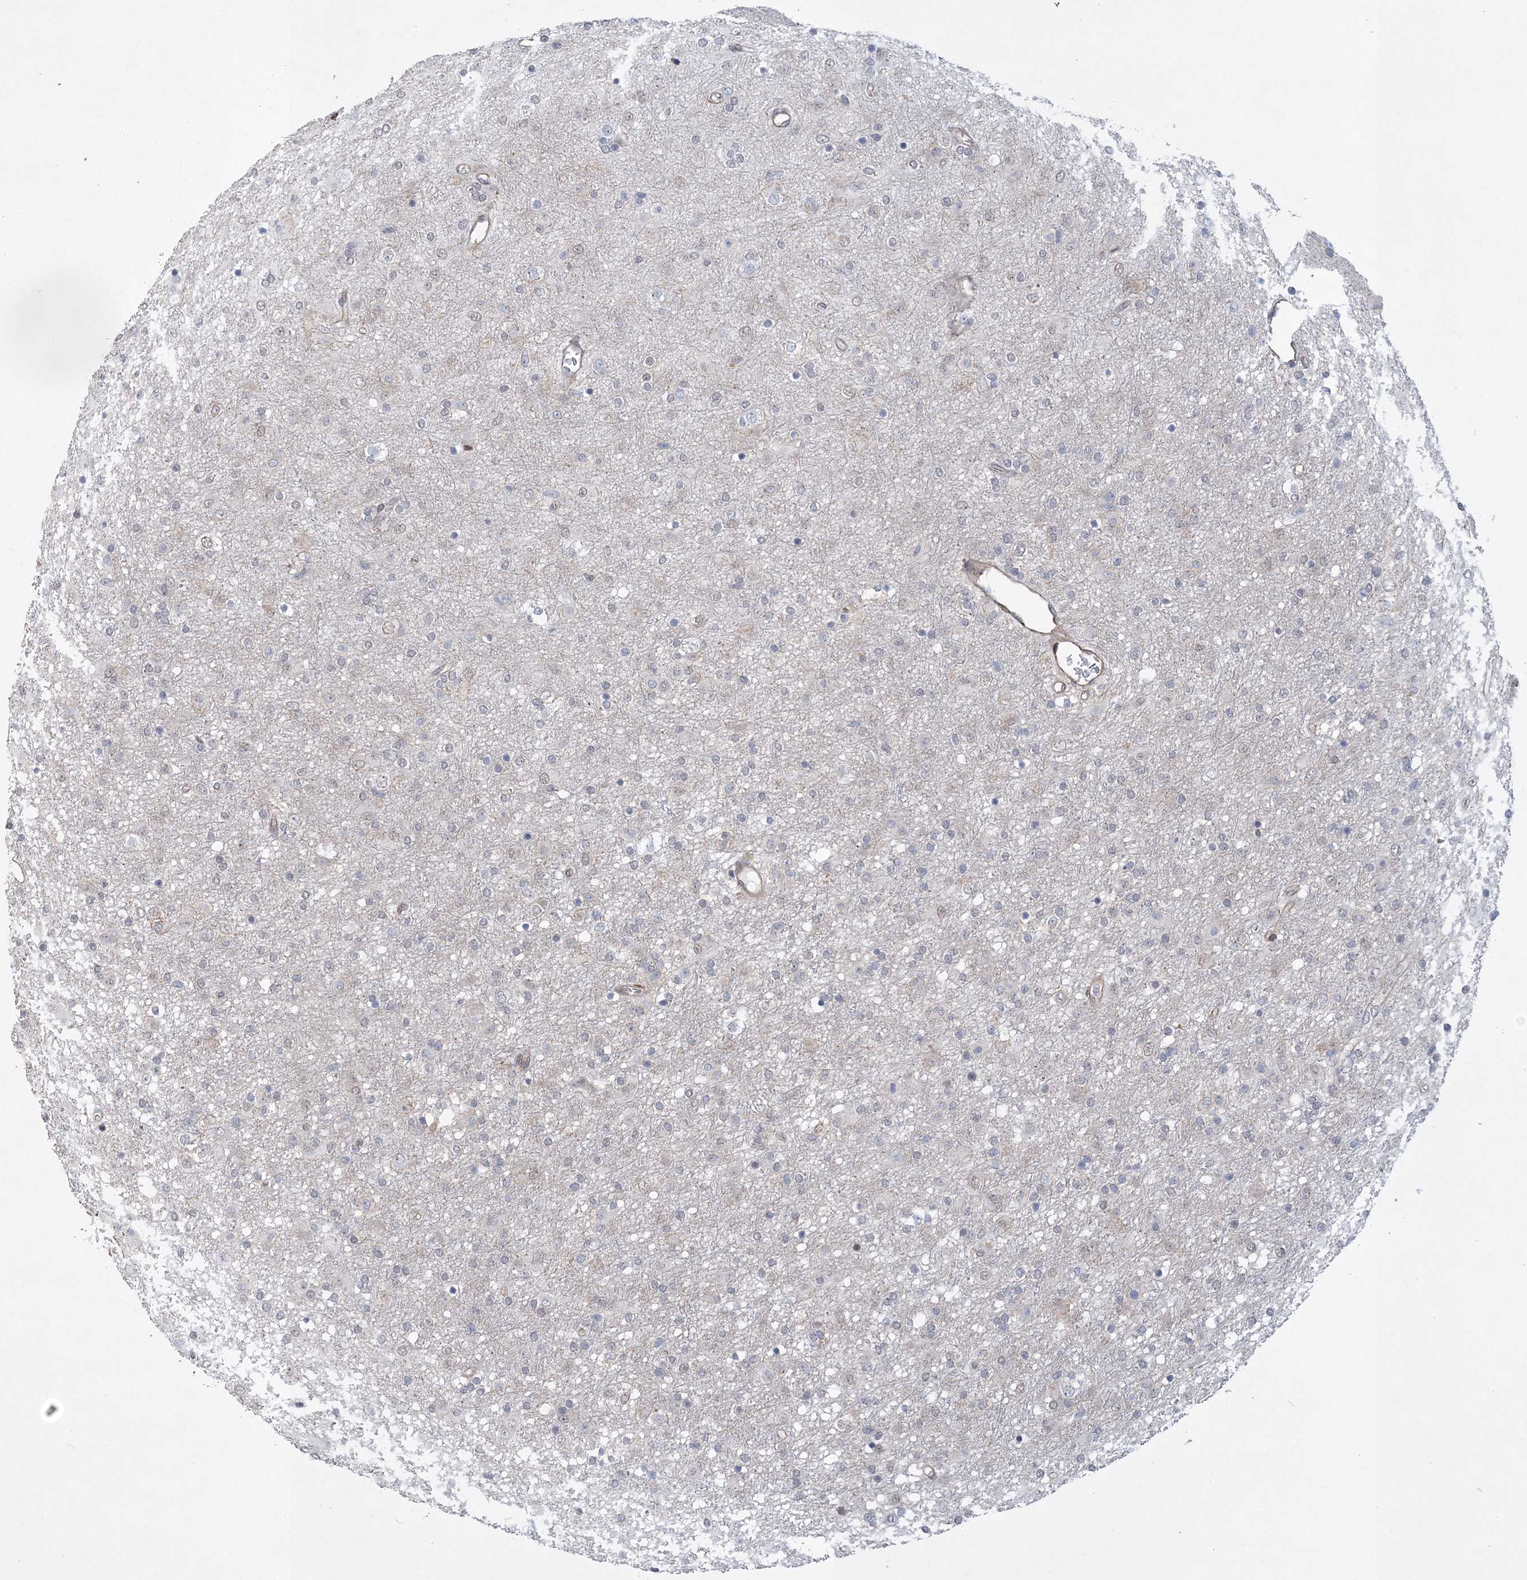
{"staining": {"intensity": "negative", "quantity": "none", "location": "none"}, "tissue": "glioma", "cell_type": "Tumor cells", "image_type": "cancer", "snomed": [{"axis": "morphology", "description": "Glioma, malignant, Low grade"}, {"axis": "topography", "description": "Brain"}], "caption": "Tumor cells are negative for brown protein staining in glioma.", "gene": "RAI14", "patient": {"sex": "male", "age": 65}}